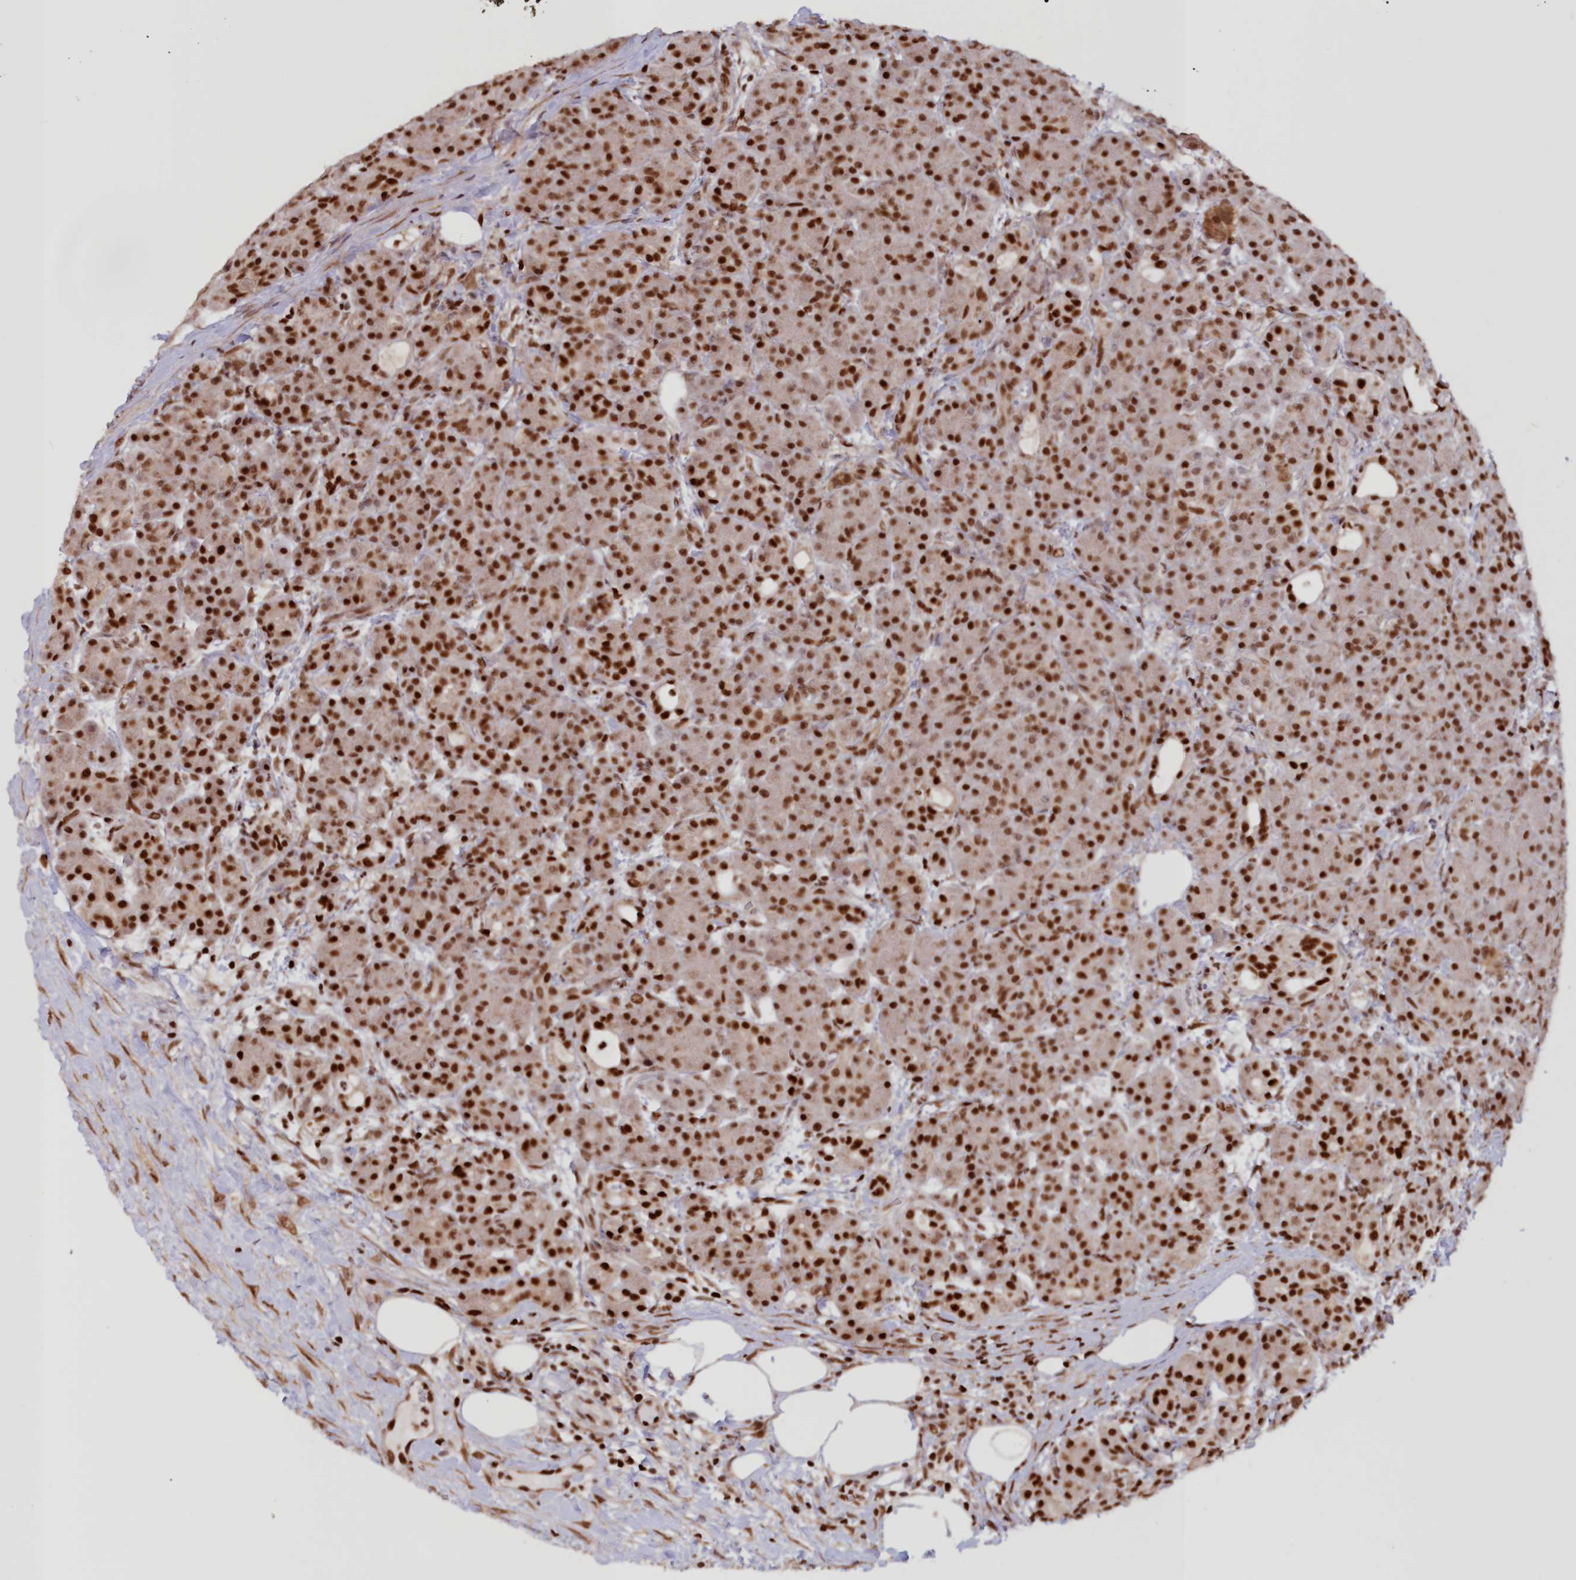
{"staining": {"intensity": "strong", "quantity": ">75%", "location": "nuclear"}, "tissue": "pancreas", "cell_type": "Exocrine glandular cells", "image_type": "normal", "snomed": [{"axis": "morphology", "description": "Normal tissue, NOS"}, {"axis": "topography", "description": "Pancreas"}], "caption": "Brown immunohistochemical staining in normal human pancreas shows strong nuclear expression in about >75% of exocrine glandular cells. The staining was performed using DAB, with brown indicating positive protein expression. Nuclei are stained blue with hematoxylin.", "gene": "POLR2B", "patient": {"sex": "male", "age": 63}}